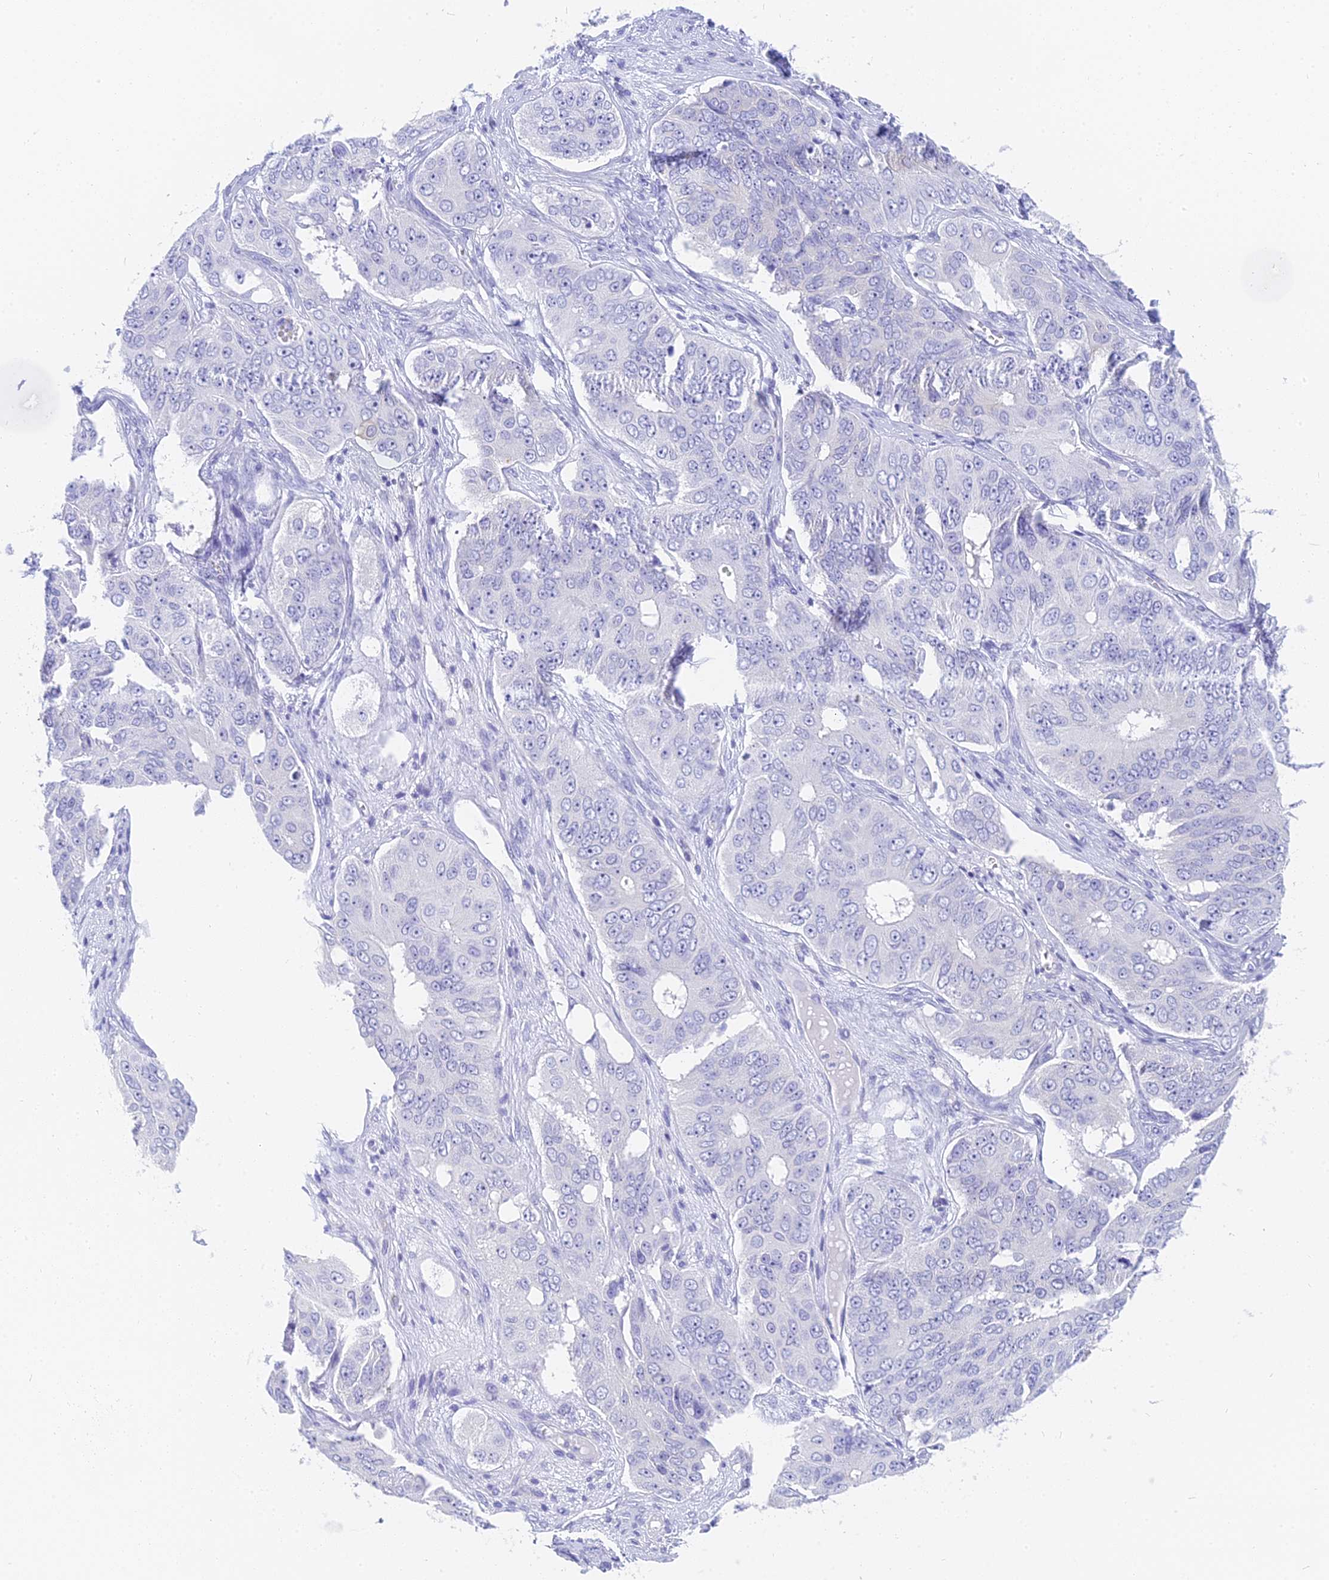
{"staining": {"intensity": "negative", "quantity": "none", "location": "none"}, "tissue": "ovarian cancer", "cell_type": "Tumor cells", "image_type": "cancer", "snomed": [{"axis": "morphology", "description": "Carcinoma, endometroid"}, {"axis": "topography", "description": "Ovary"}], "caption": "The histopathology image displays no staining of tumor cells in ovarian cancer (endometroid carcinoma).", "gene": "SLC36A2", "patient": {"sex": "female", "age": 51}}